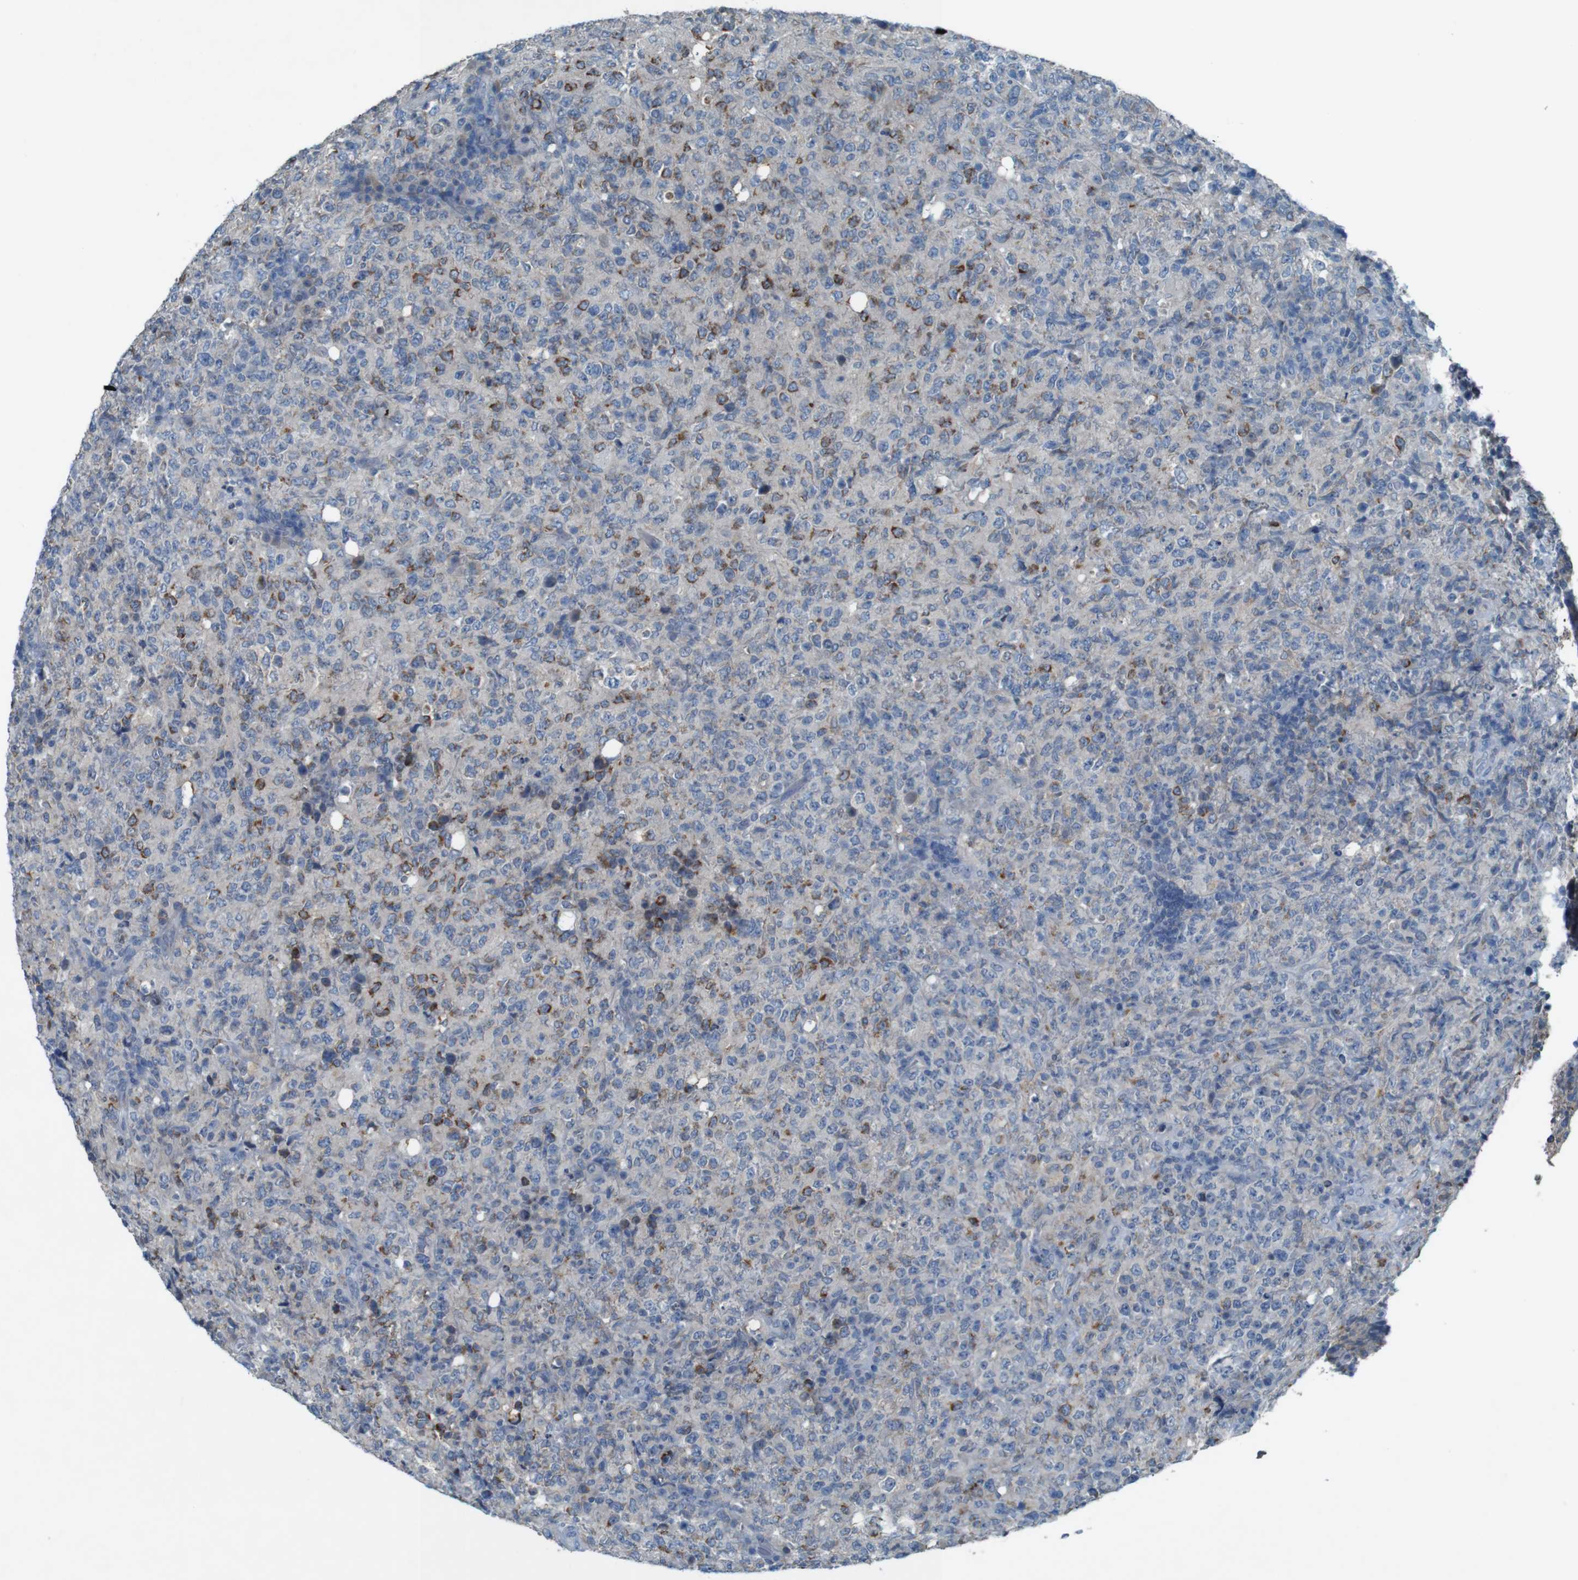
{"staining": {"intensity": "moderate", "quantity": "25%-75%", "location": "cytoplasmic/membranous"}, "tissue": "lymphoma", "cell_type": "Tumor cells", "image_type": "cancer", "snomed": [{"axis": "morphology", "description": "Malignant lymphoma, non-Hodgkin's type, High grade"}, {"axis": "topography", "description": "Tonsil"}], "caption": "This histopathology image demonstrates IHC staining of human lymphoma, with medium moderate cytoplasmic/membranous staining in about 25%-75% of tumor cells.", "gene": "MOGAT3", "patient": {"sex": "female", "age": 36}}